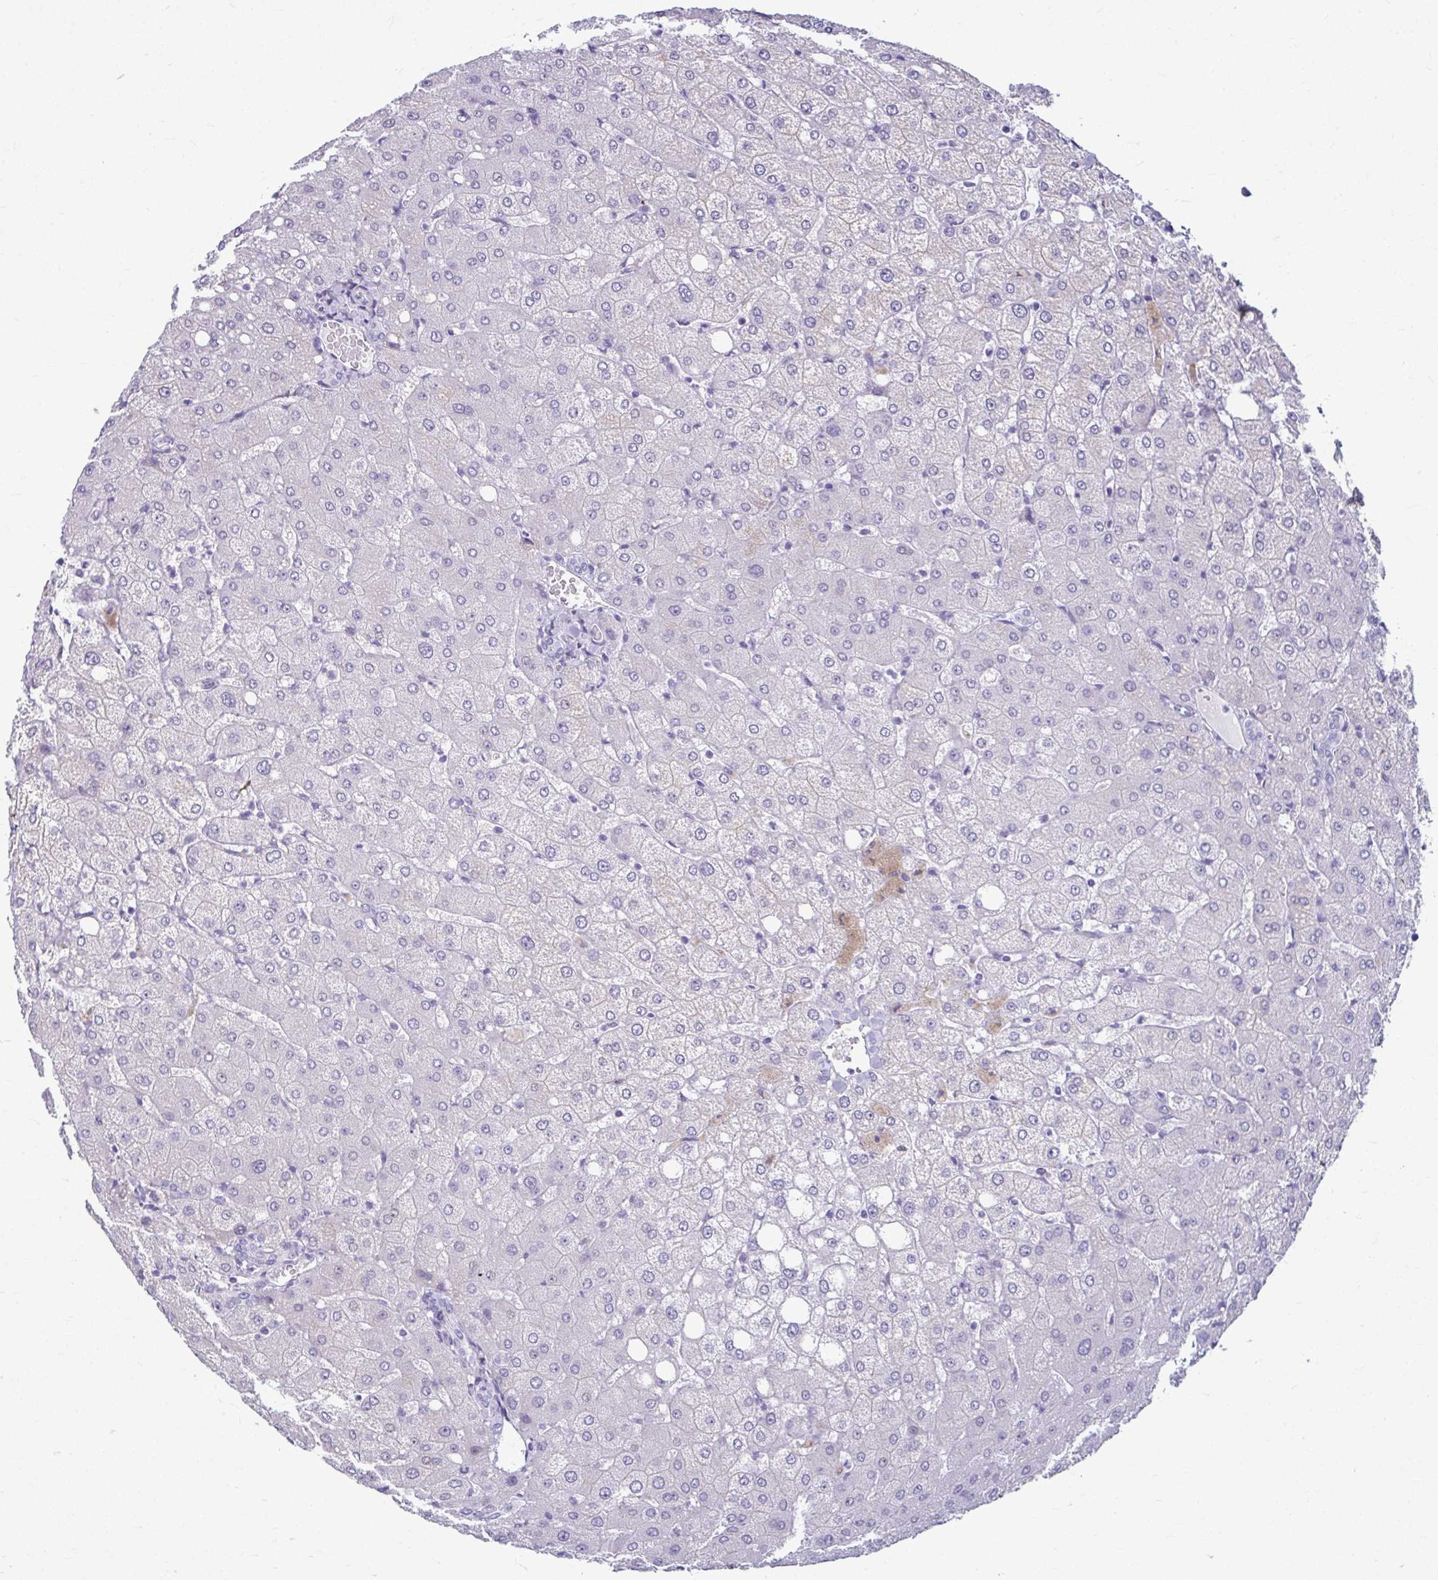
{"staining": {"intensity": "negative", "quantity": "none", "location": "none"}, "tissue": "liver", "cell_type": "Cholangiocytes", "image_type": "normal", "snomed": [{"axis": "morphology", "description": "Normal tissue, NOS"}, {"axis": "topography", "description": "Liver"}], "caption": "DAB immunohistochemical staining of benign human liver displays no significant expression in cholangiocytes.", "gene": "SERPINI1", "patient": {"sex": "female", "age": 54}}